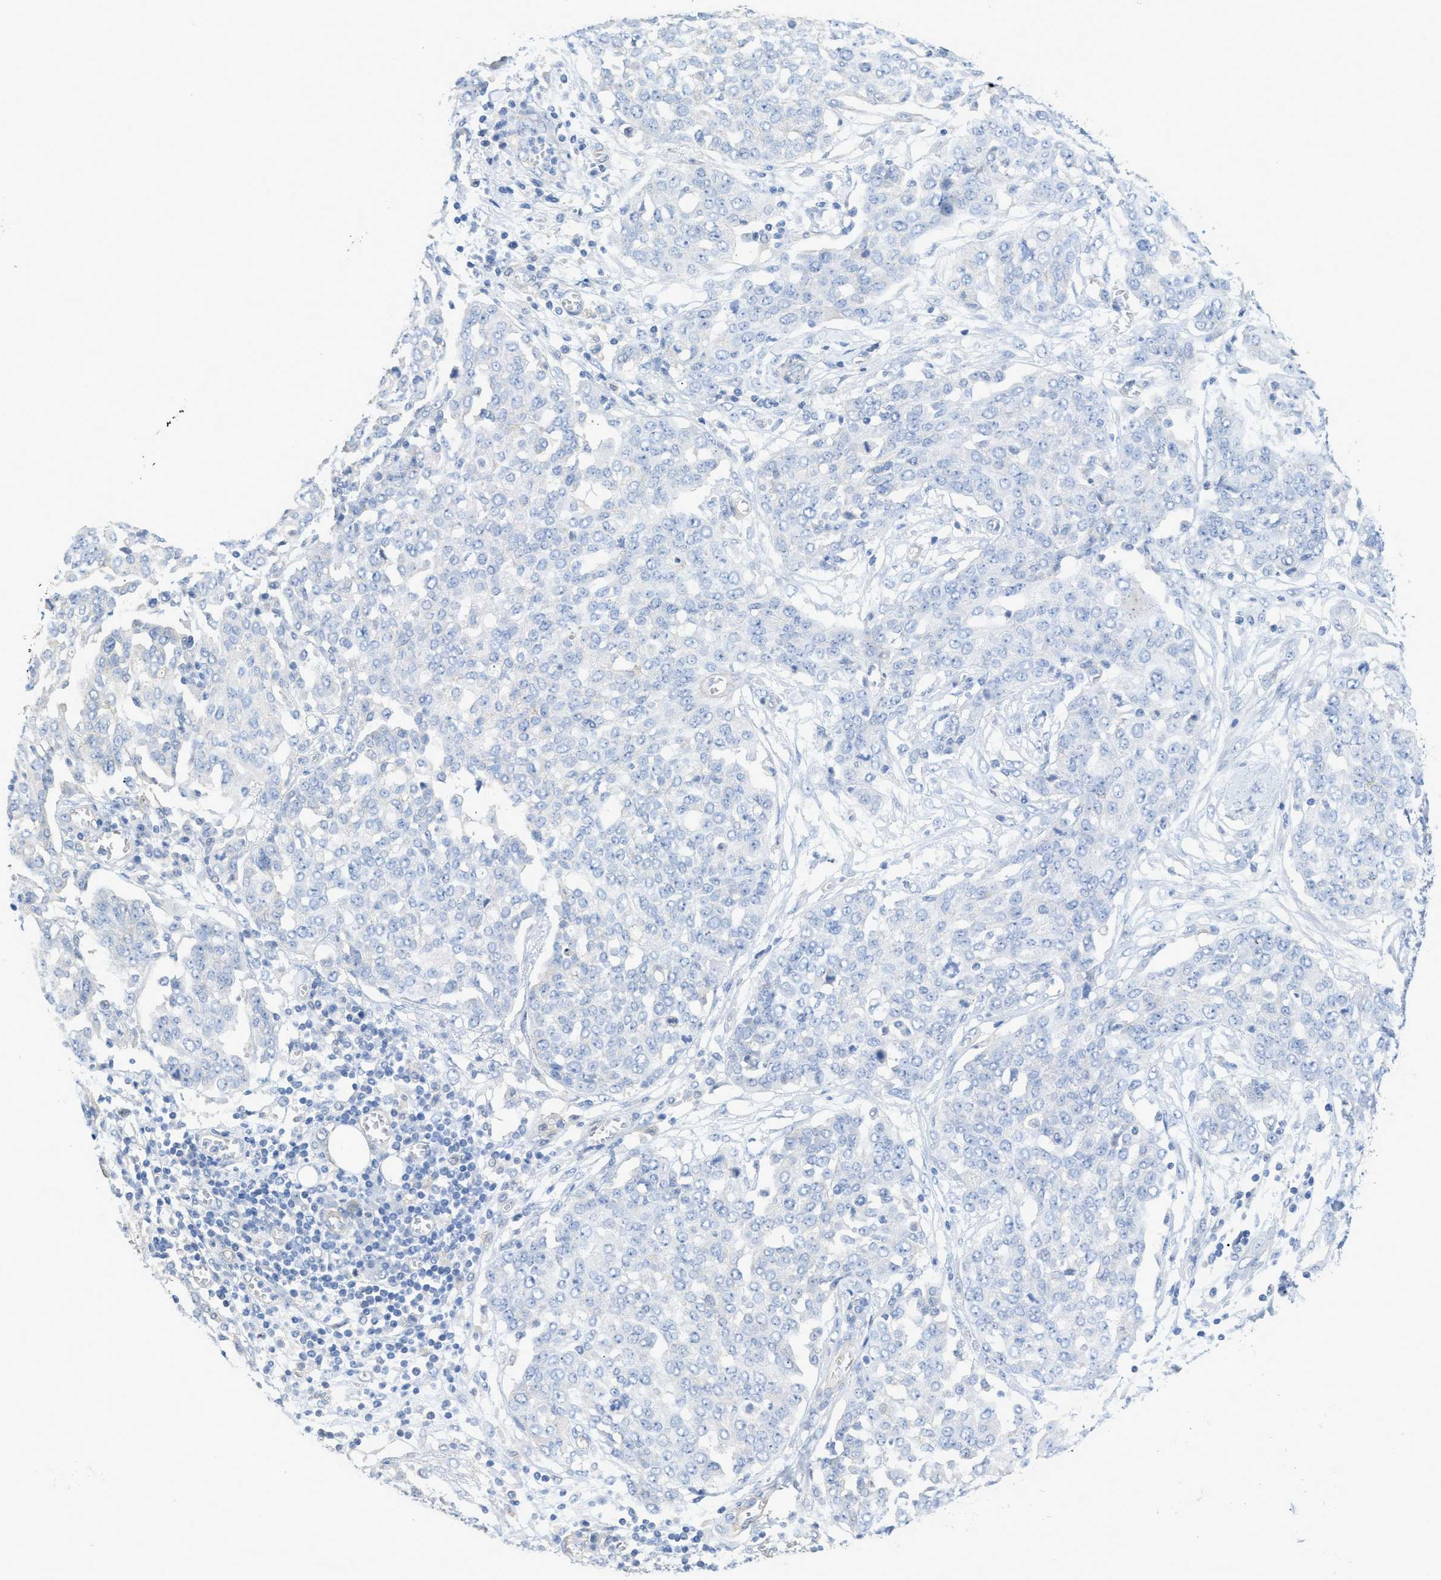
{"staining": {"intensity": "negative", "quantity": "none", "location": "none"}, "tissue": "ovarian cancer", "cell_type": "Tumor cells", "image_type": "cancer", "snomed": [{"axis": "morphology", "description": "Cystadenocarcinoma, serous, NOS"}, {"axis": "topography", "description": "Soft tissue"}, {"axis": "topography", "description": "Ovary"}], "caption": "Ovarian cancer (serous cystadenocarcinoma) stained for a protein using IHC shows no staining tumor cells.", "gene": "MYL3", "patient": {"sex": "female", "age": 57}}